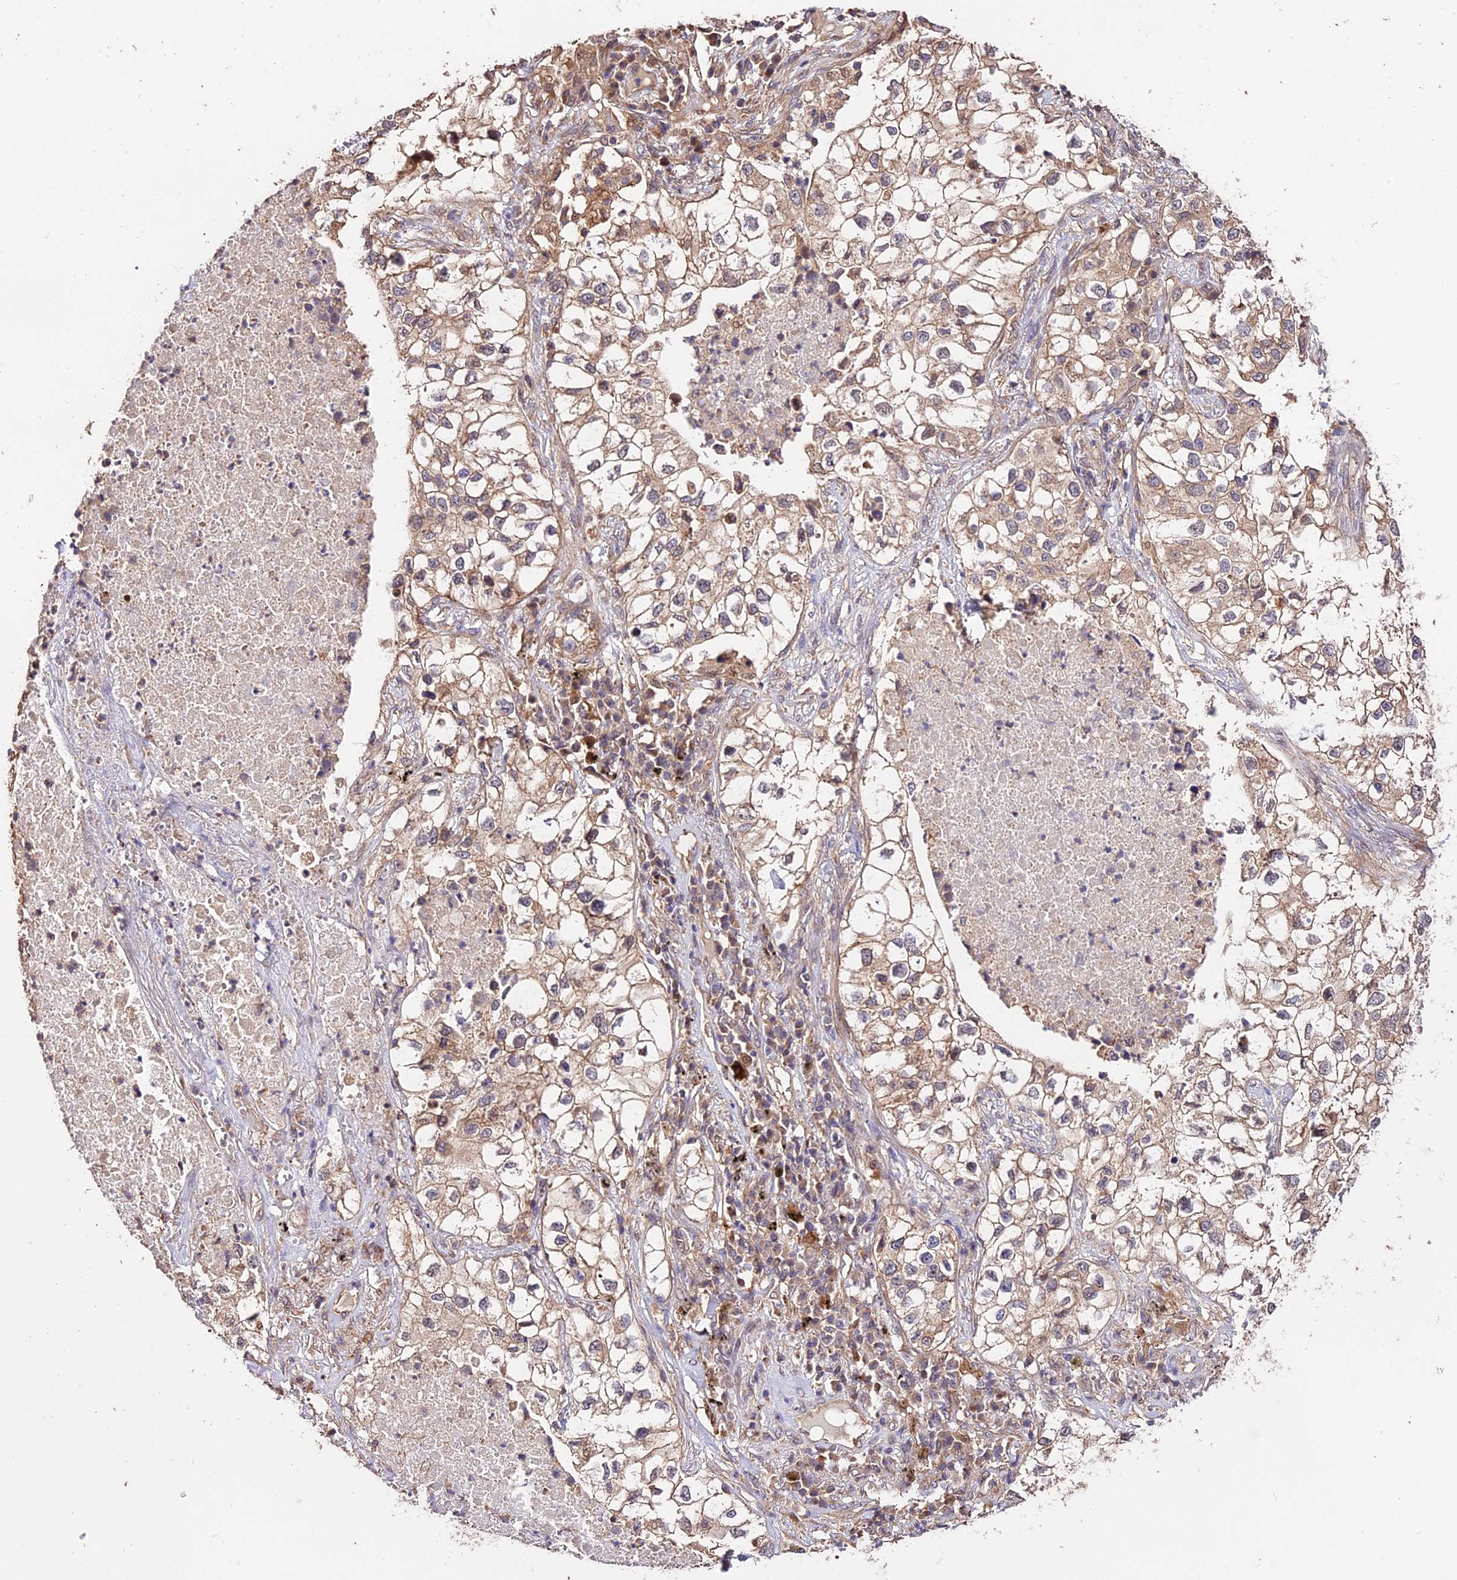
{"staining": {"intensity": "weak", "quantity": "25%-75%", "location": "cytoplasmic/membranous"}, "tissue": "lung cancer", "cell_type": "Tumor cells", "image_type": "cancer", "snomed": [{"axis": "morphology", "description": "Adenocarcinoma, NOS"}, {"axis": "topography", "description": "Lung"}], "caption": "Brown immunohistochemical staining in lung cancer (adenocarcinoma) demonstrates weak cytoplasmic/membranous staining in approximately 25%-75% of tumor cells.", "gene": "CES3", "patient": {"sex": "male", "age": 63}}